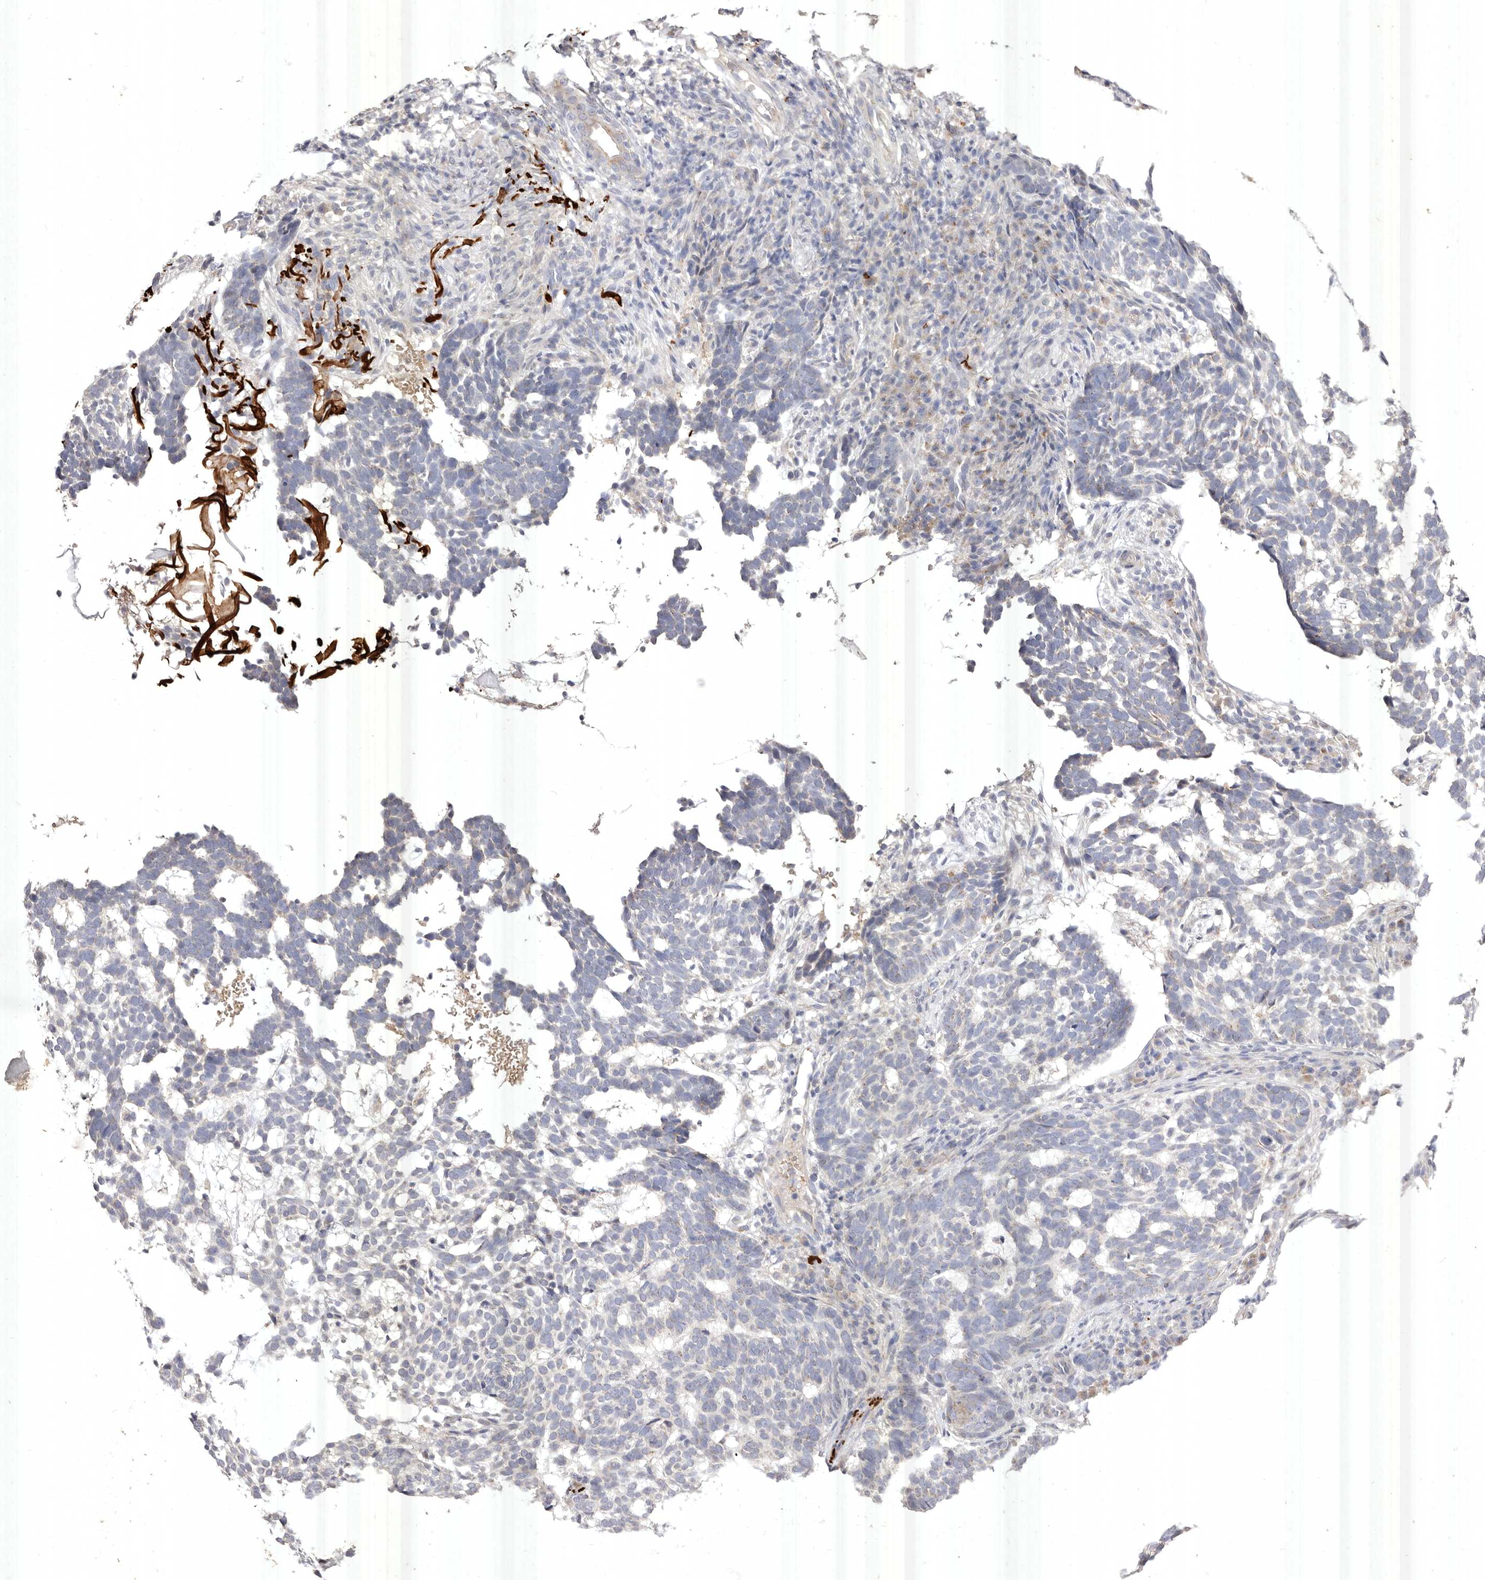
{"staining": {"intensity": "negative", "quantity": "none", "location": "none"}, "tissue": "skin cancer", "cell_type": "Tumor cells", "image_type": "cancer", "snomed": [{"axis": "morphology", "description": "Basal cell carcinoma"}, {"axis": "topography", "description": "Skin"}], "caption": "An image of human skin cancer (basal cell carcinoma) is negative for staining in tumor cells.", "gene": "USP24", "patient": {"sex": "male", "age": 85}}